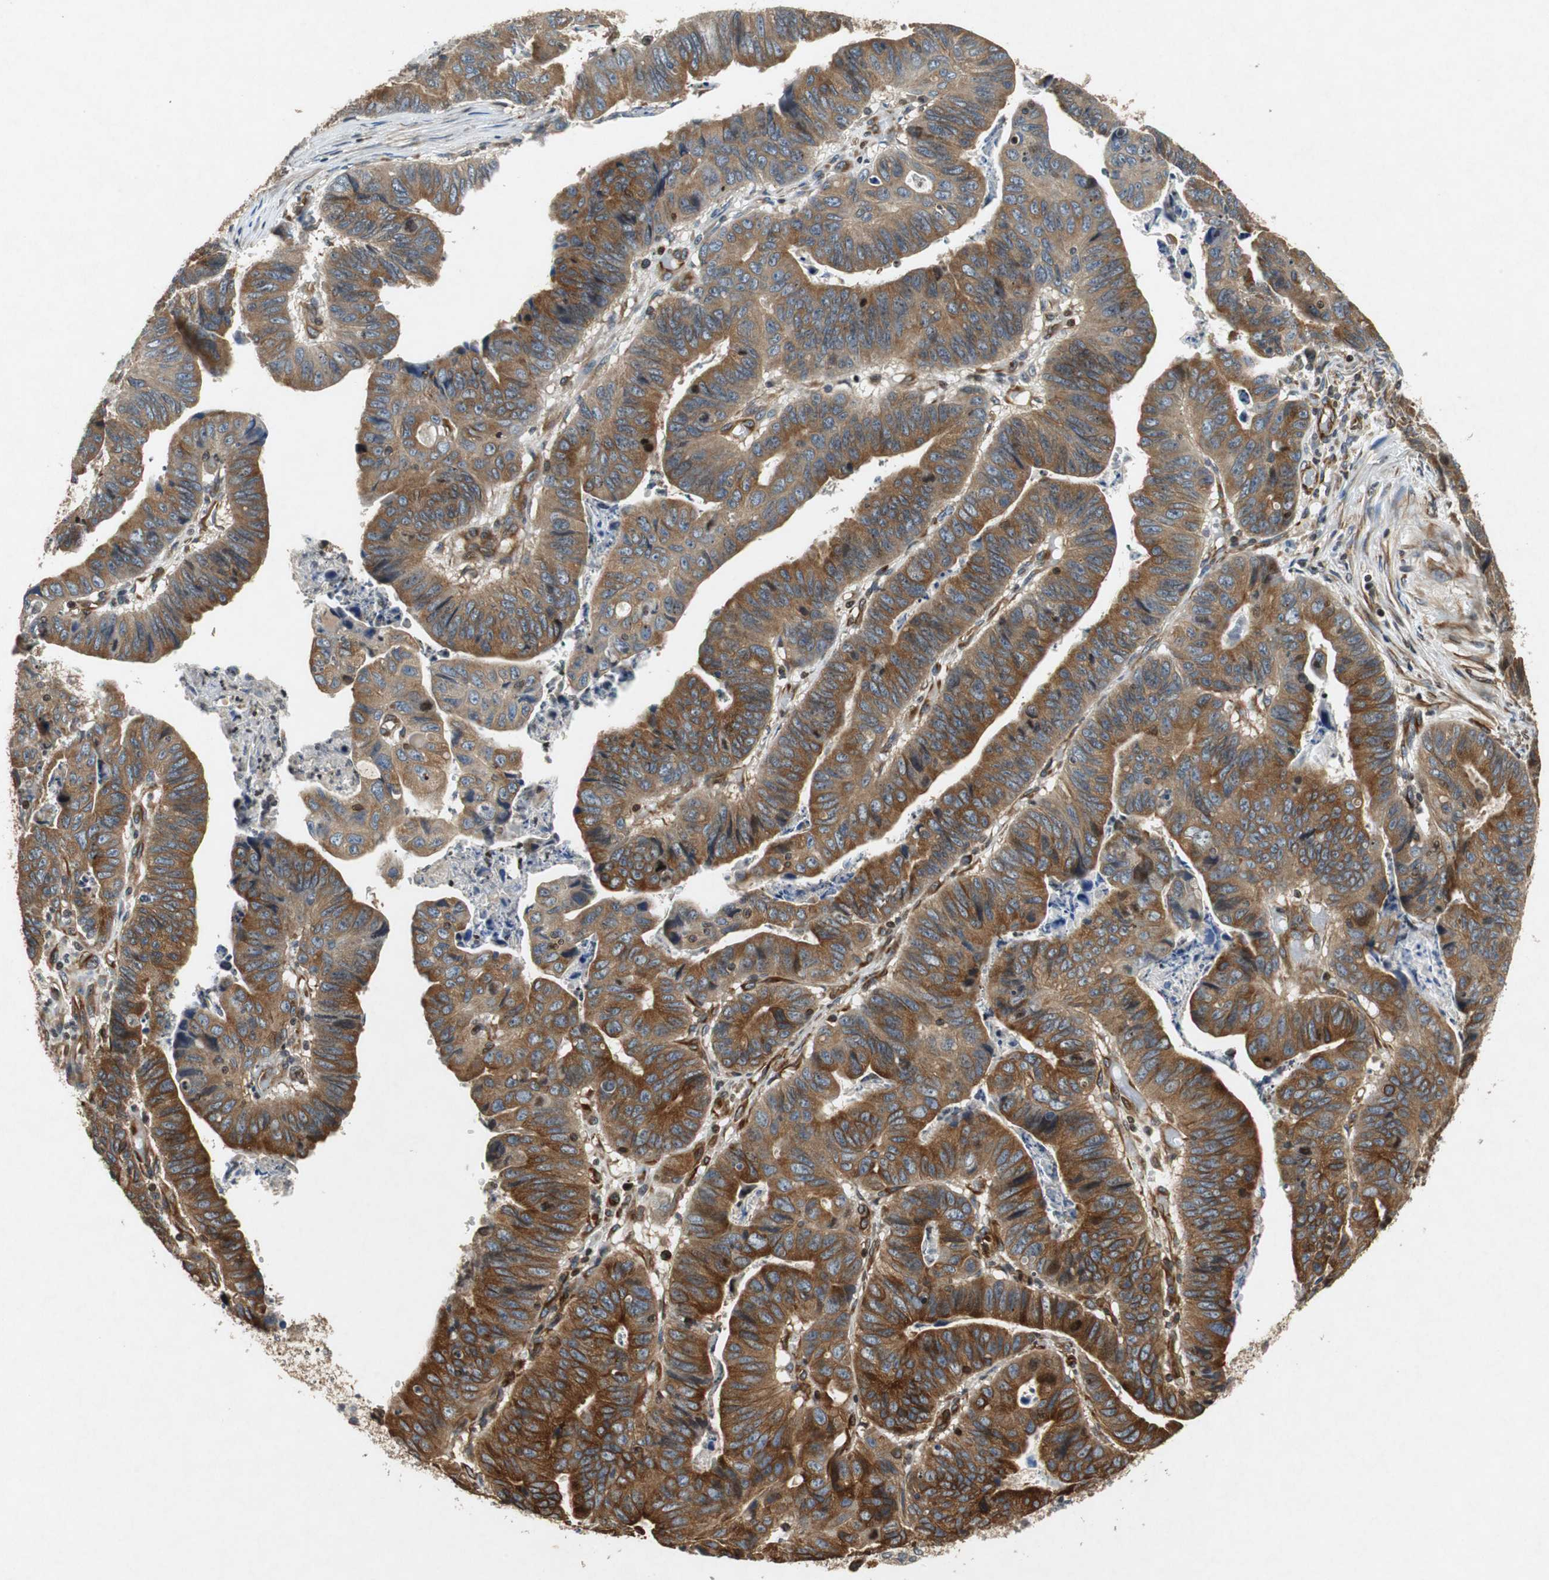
{"staining": {"intensity": "moderate", "quantity": "25%-75%", "location": "cytoplasmic/membranous"}, "tissue": "stomach cancer", "cell_type": "Tumor cells", "image_type": "cancer", "snomed": [{"axis": "morphology", "description": "Adenocarcinoma, NOS"}, {"axis": "topography", "description": "Stomach, lower"}], "caption": "IHC image of neoplastic tissue: human adenocarcinoma (stomach) stained using immunohistochemistry (IHC) shows medium levels of moderate protein expression localized specifically in the cytoplasmic/membranous of tumor cells, appearing as a cytoplasmic/membranous brown color.", "gene": "TUBA4A", "patient": {"sex": "male", "age": 77}}